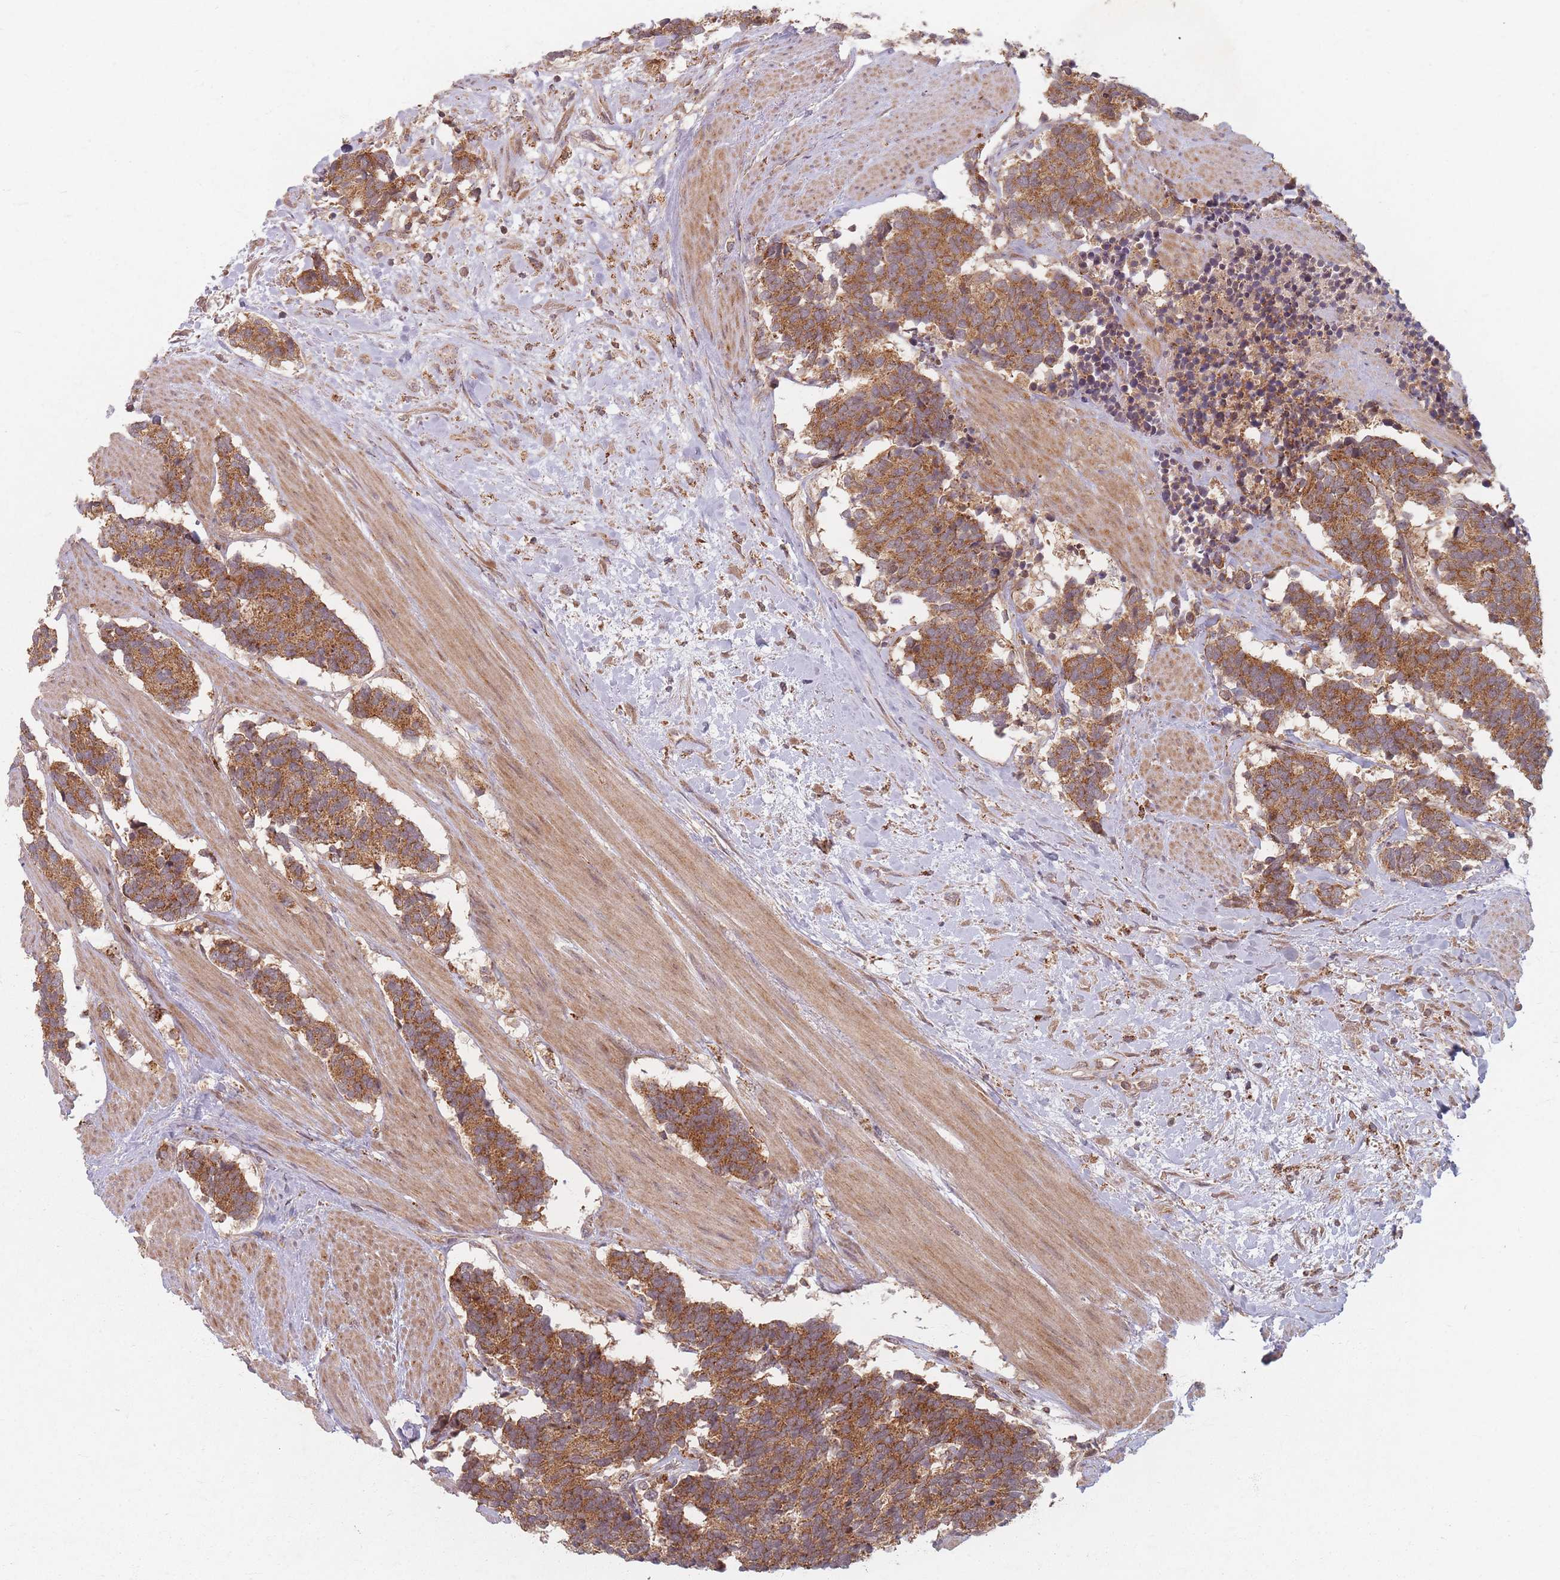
{"staining": {"intensity": "moderate", "quantity": ">75%", "location": "cytoplasmic/membranous"}, "tissue": "carcinoid", "cell_type": "Tumor cells", "image_type": "cancer", "snomed": [{"axis": "morphology", "description": "Carcinoma, NOS"}, {"axis": "morphology", "description": "Carcinoid, malignant, NOS"}, {"axis": "topography", "description": "Prostate"}], "caption": "Moderate cytoplasmic/membranous protein staining is present in approximately >75% of tumor cells in carcinoid.", "gene": "RADX", "patient": {"sex": "male", "age": 57}}